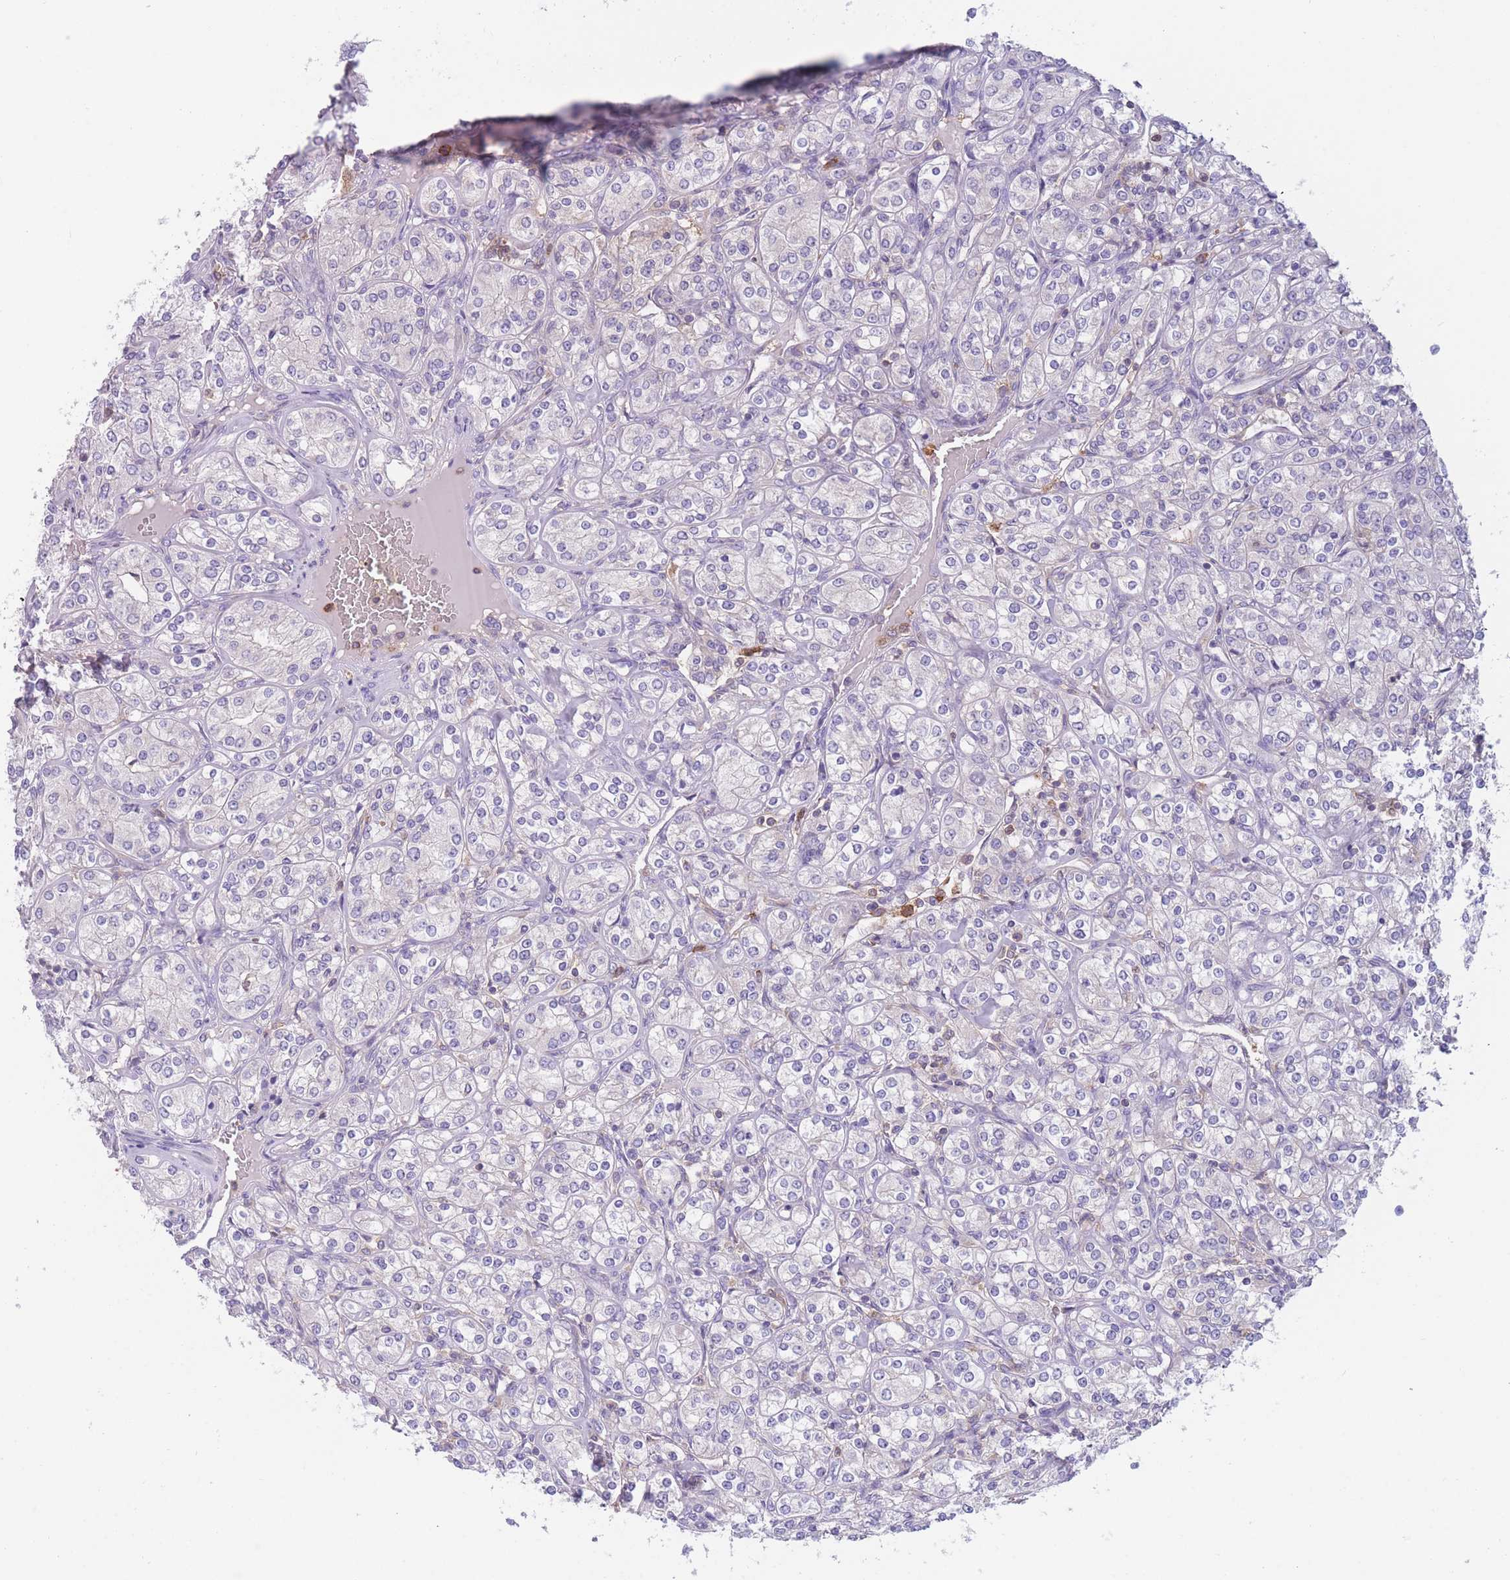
{"staining": {"intensity": "negative", "quantity": "none", "location": "none"}, "tissue": "renal cancer", "cell_type": "Tumor cells", "image_type": "cancer", "snomed": [{"axis": "morphology", "description": "Adenocarcinoma, NOS"}, {"axis": "topography", "description": "Kidney"}], "caption": "Immunohistochemistry micrograph of neoplastic tissue: human renal cancer (adenocarcinoma) stained with DAB (3,3'-diaminobenzidine) reveals no significant protein expression in tumor cells. (DAB (3,3'-diaminobenzidine) immunohistochemistry (IHC), high magnification).", "gene": "ST3GAL4", "patient": {"sex": "male", "age": 77}}